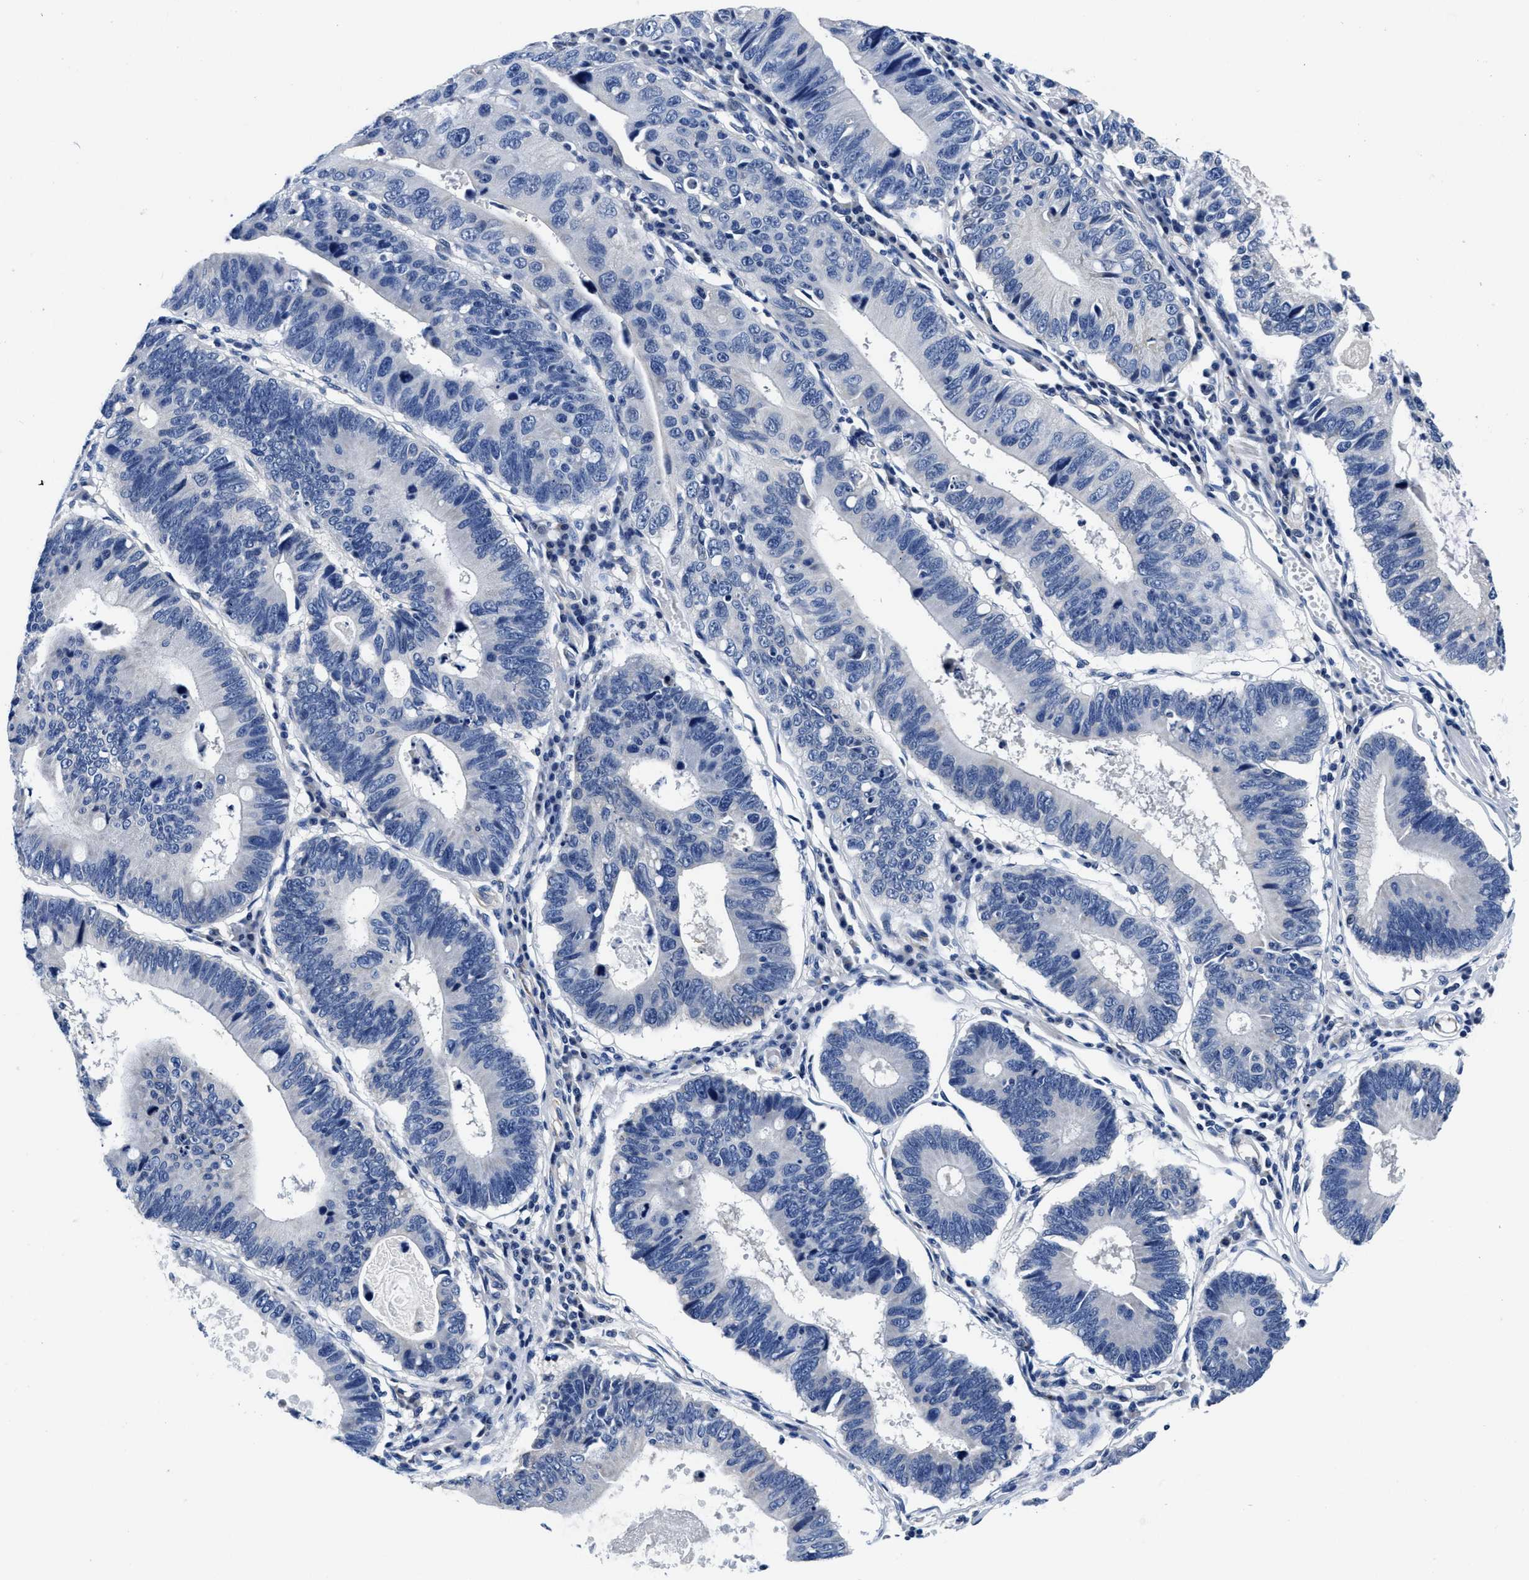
{"staining": {"intensity": "negative", "quantity": "none", "location": "none"}, "tissue": "stomach cancer", "cell_type": "Tumor cells", "image_type": "cancer", "snomed": [{"axis": "morphology", "description": "Adenocarcinoma, NOS"}, {"axis": "topography", "description": "Stomach"}], "caption": "This image is of stomach cancer (adenocarcinoma) stained with immunohistochemistry (IHC) to label a protein in brown with the nuclei are counter-stained blue. There is no staining in tumor cells. The staining was performed using DAB to visualize the protein expression in brown, while the nuclei were stained in blue with hematoxylin (Magnification: 20x).", "gene": "SLC35F1", "patient": {"sex": "male", "age": 59}}